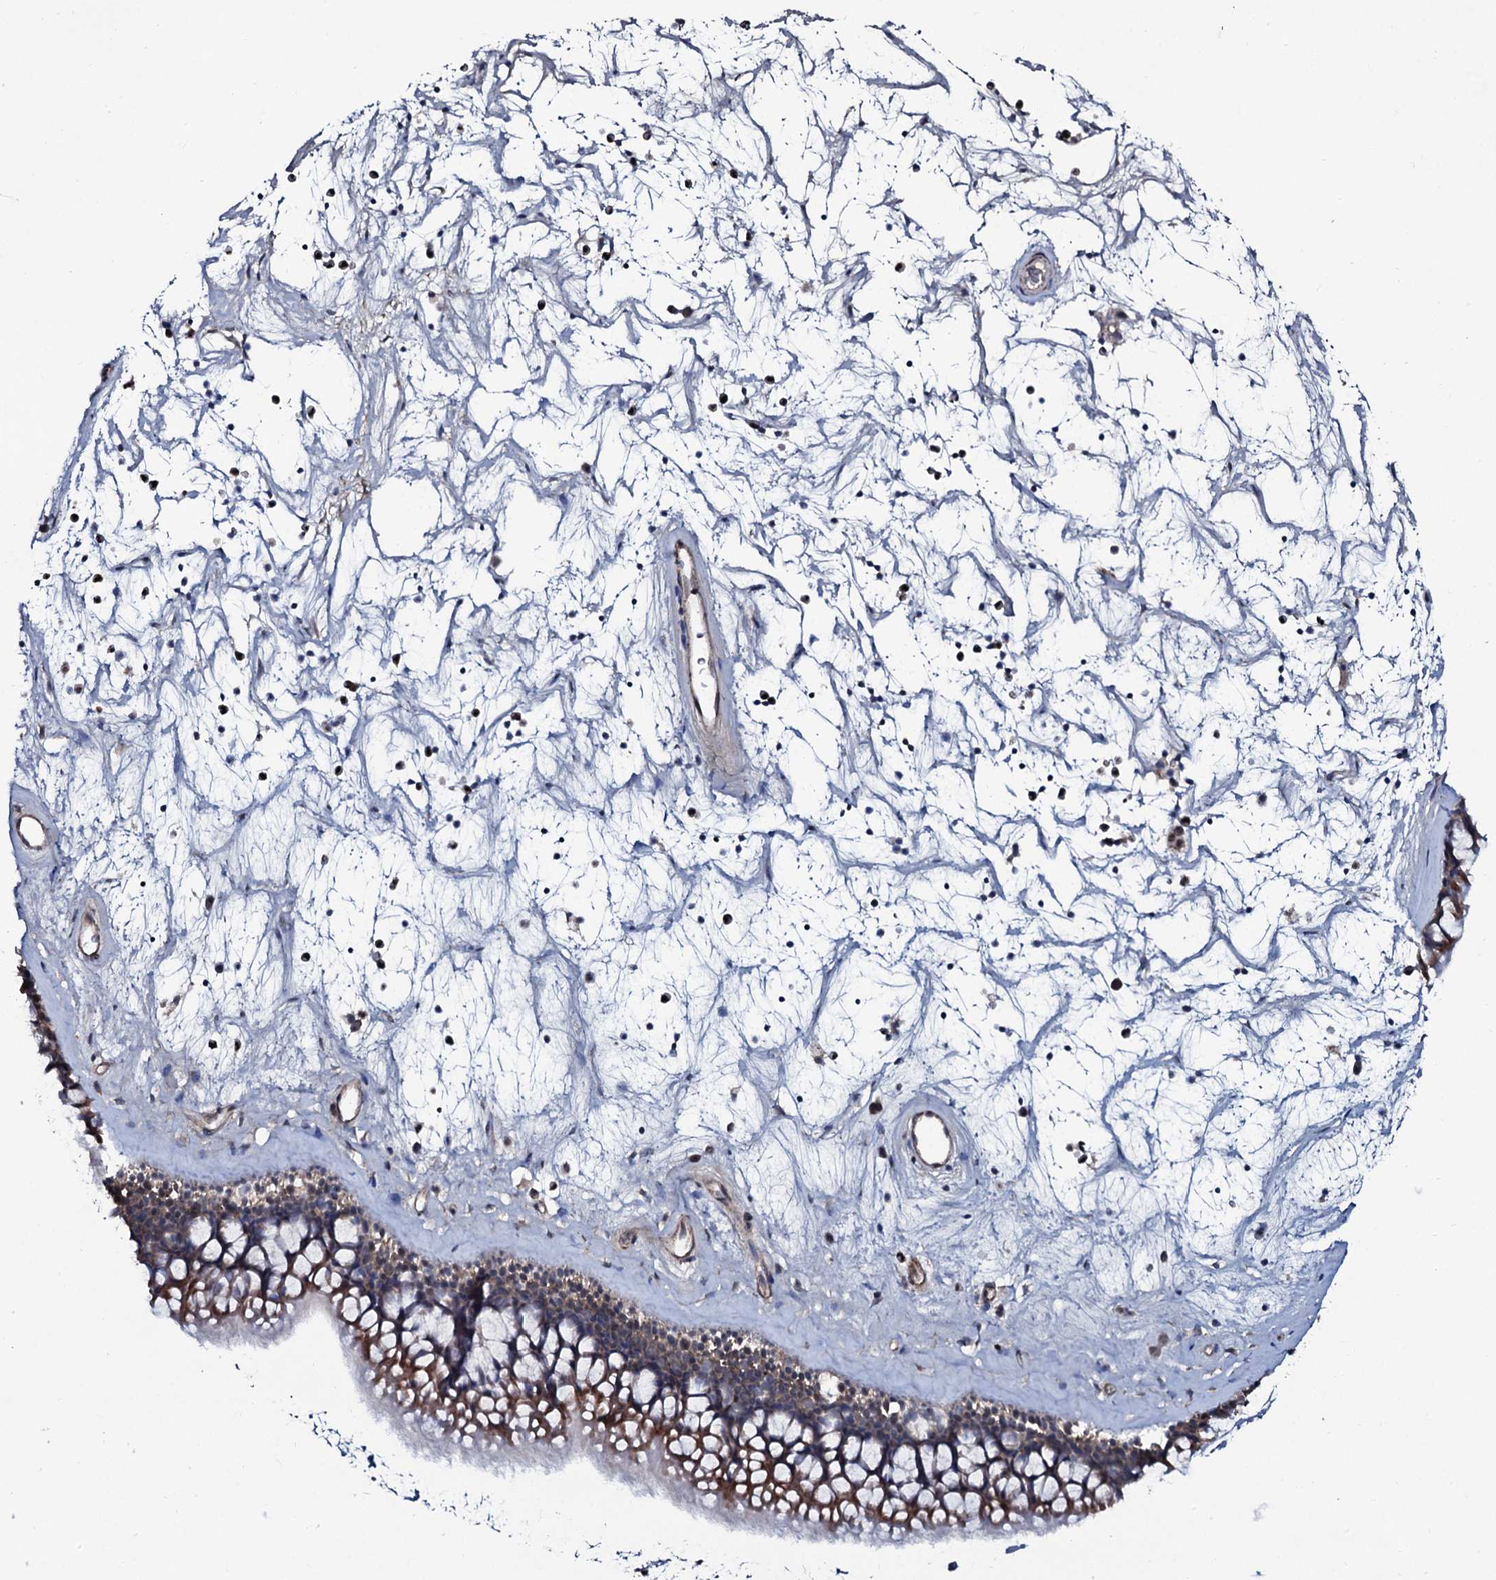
{"staining": {"intensity": "moderate", "quantity": "25%-75%", "location": "cytoplasmic/membranous"}, "tissue": "nasopharynx", "cell_type": "Respiratory epithelial cells", "image_type": "normal", "snomed": [{"axis": "morphology", "description": "Normal tissue, NOS"}, {"axis": "topography", "description": "Nasopharynx"}], "caption": "Nasopharynx stained with DAB (3,3'-diaminobenzidine) IHC shows medium levels of moderate cytoplasmic/membranous staining in about 25%-75% of respiratory epithelial cells.", "gene": "PPP1R3D", "patient": {"sex": "male", "age": 64}}